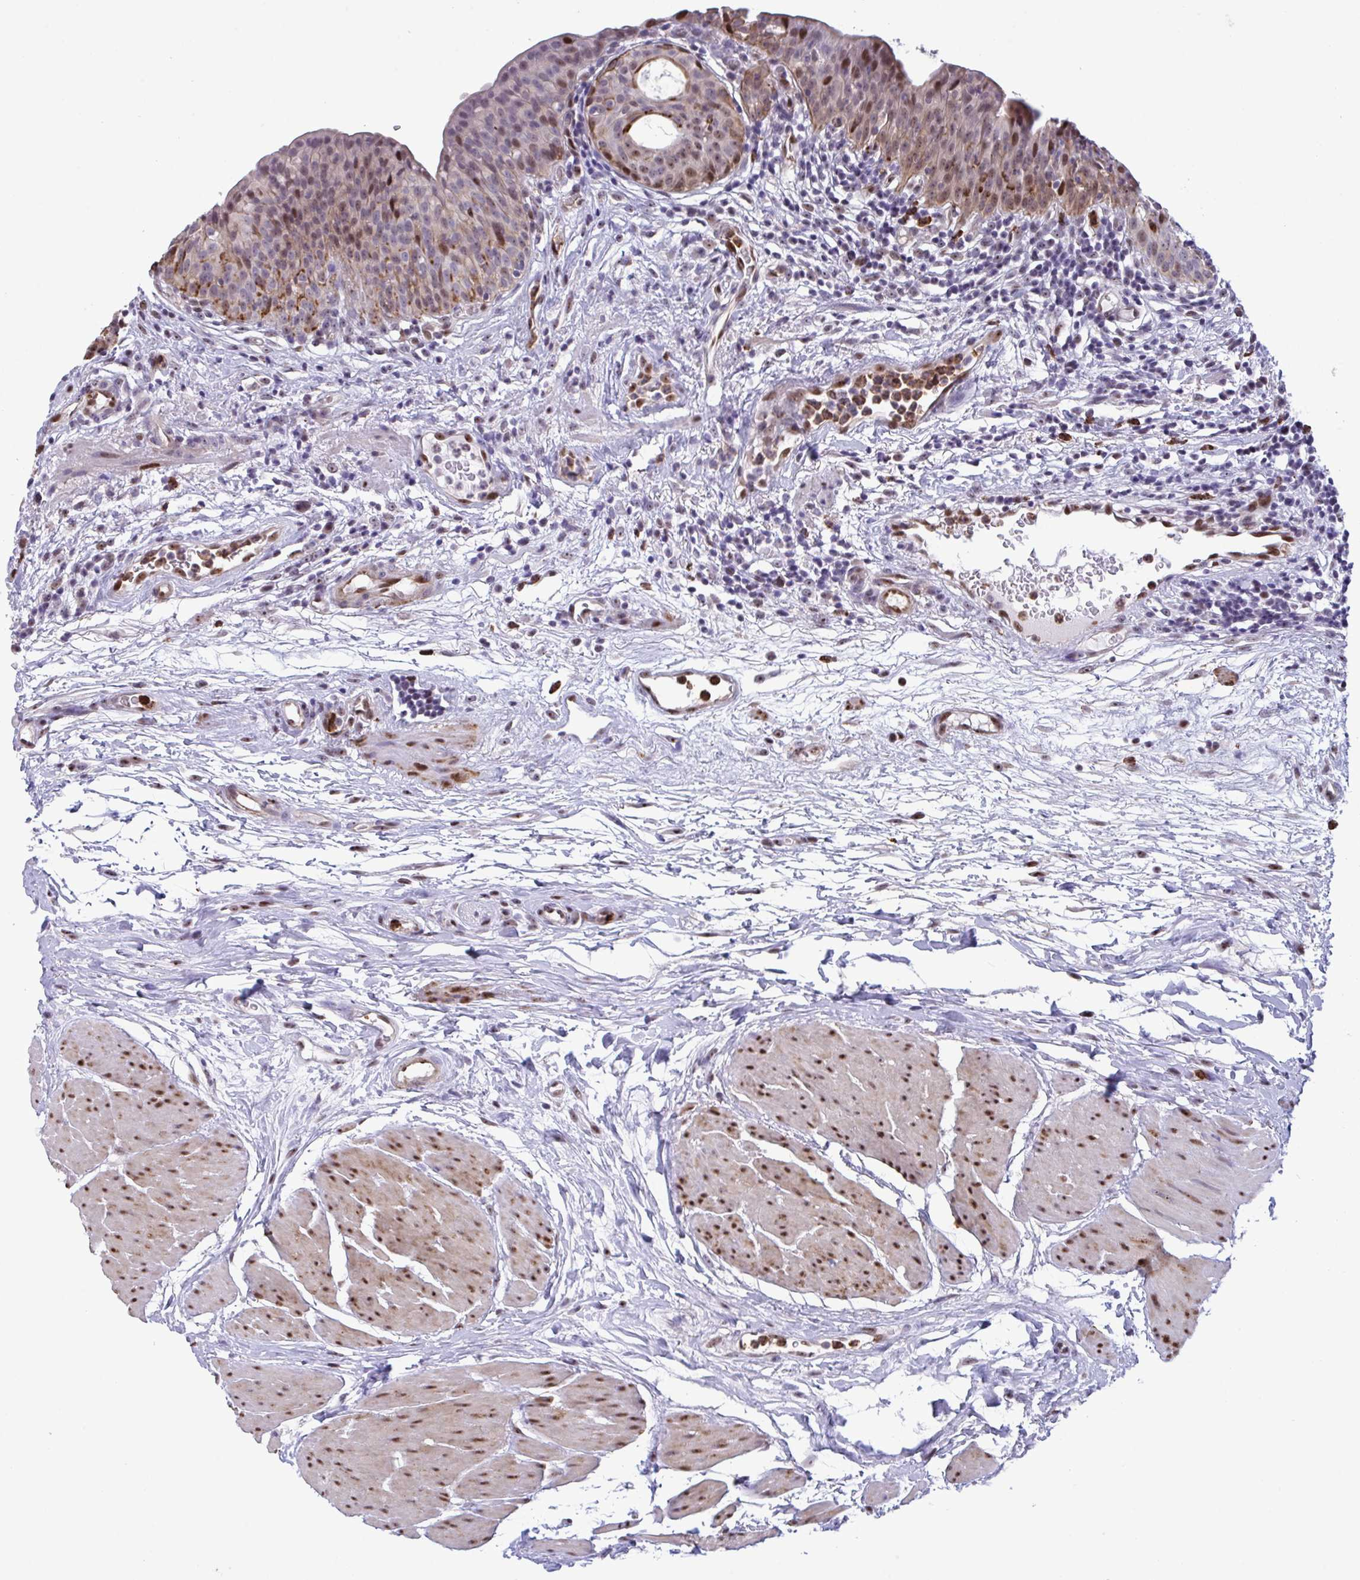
{"staining": {"intensity": "moderate", "quantity": "25%-75%", "location": "cytoplasmic/membranous,nuclear"}, "tissue": "urinary bladder", "cell_type": "Urothelial cells", "image_type": "normal", "snomed": [{"axis": "morphology", "description": "Normal tissue, NOS"}, {"axis": "morphology", "description": "Inflammation, NOS"}, {"axis": "topography", "description": "Urinary bladder"}], "caption": "A brown stain shows moderate cytoplasmic/membranous,nuclear positivity of a protein in urothelial cells of unremarkable urinary bladder.", "gene": "PELI1", "patient": {"sex": "male", "age": 57}}